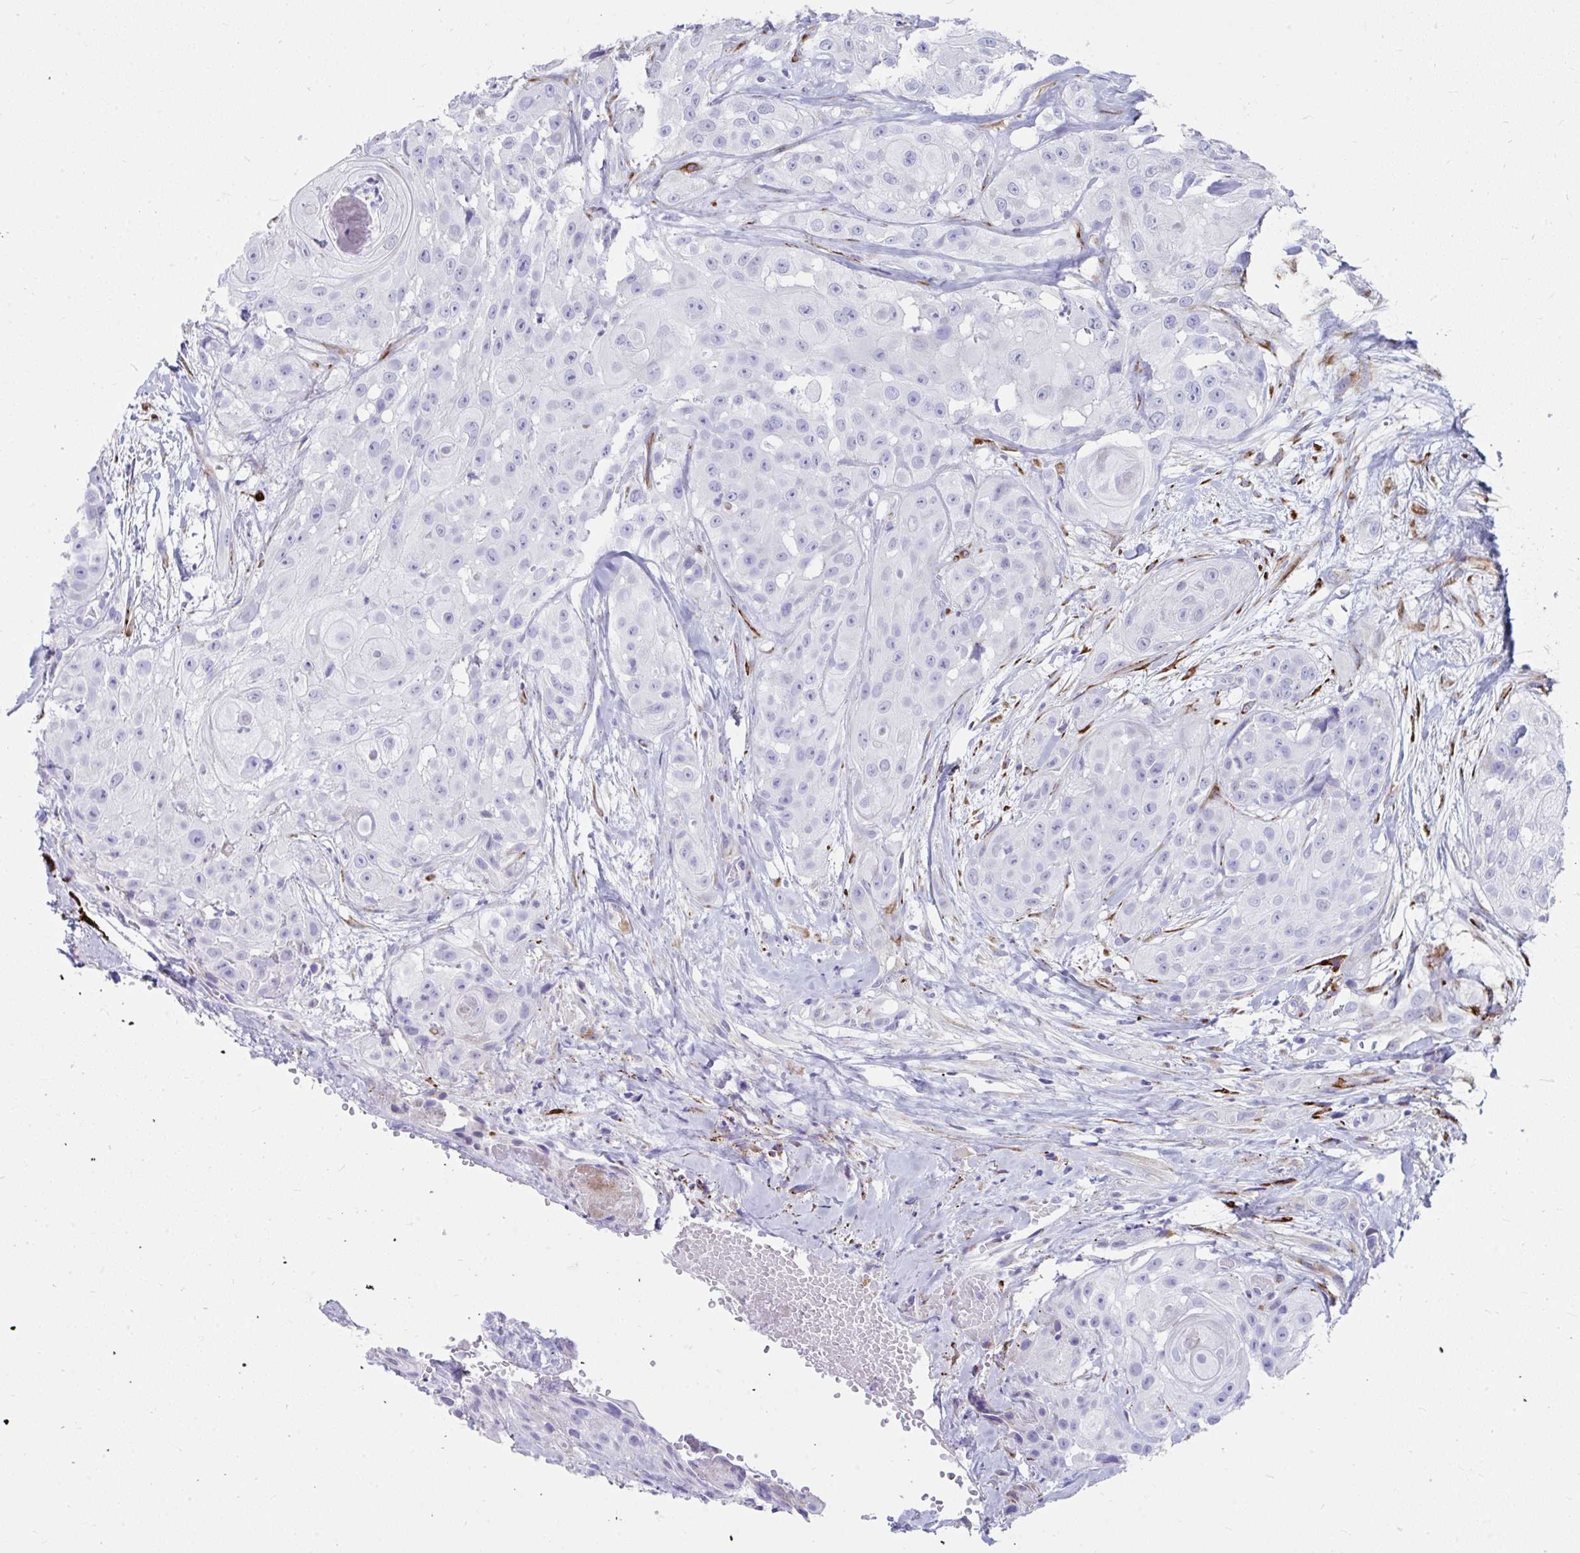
{"staining": {"intensity": "negative", "quantity": "none", "location": "none"}, "tissue": "head and neck cancer", "cell_type": "Tumor cells", "image_type": "cancer", "snomed": [{"axis": "morphology", "description": "Squamous cell carcinoma, NOS"}, {"axis": "topography", "description": "Head-Neck"}], "caption": "Immunohistochemistry of human head and neck cancer reveals no staining in tumor cells.", "gene": "GRXCR2", "patient": {"sex": "male", "age": 83}}